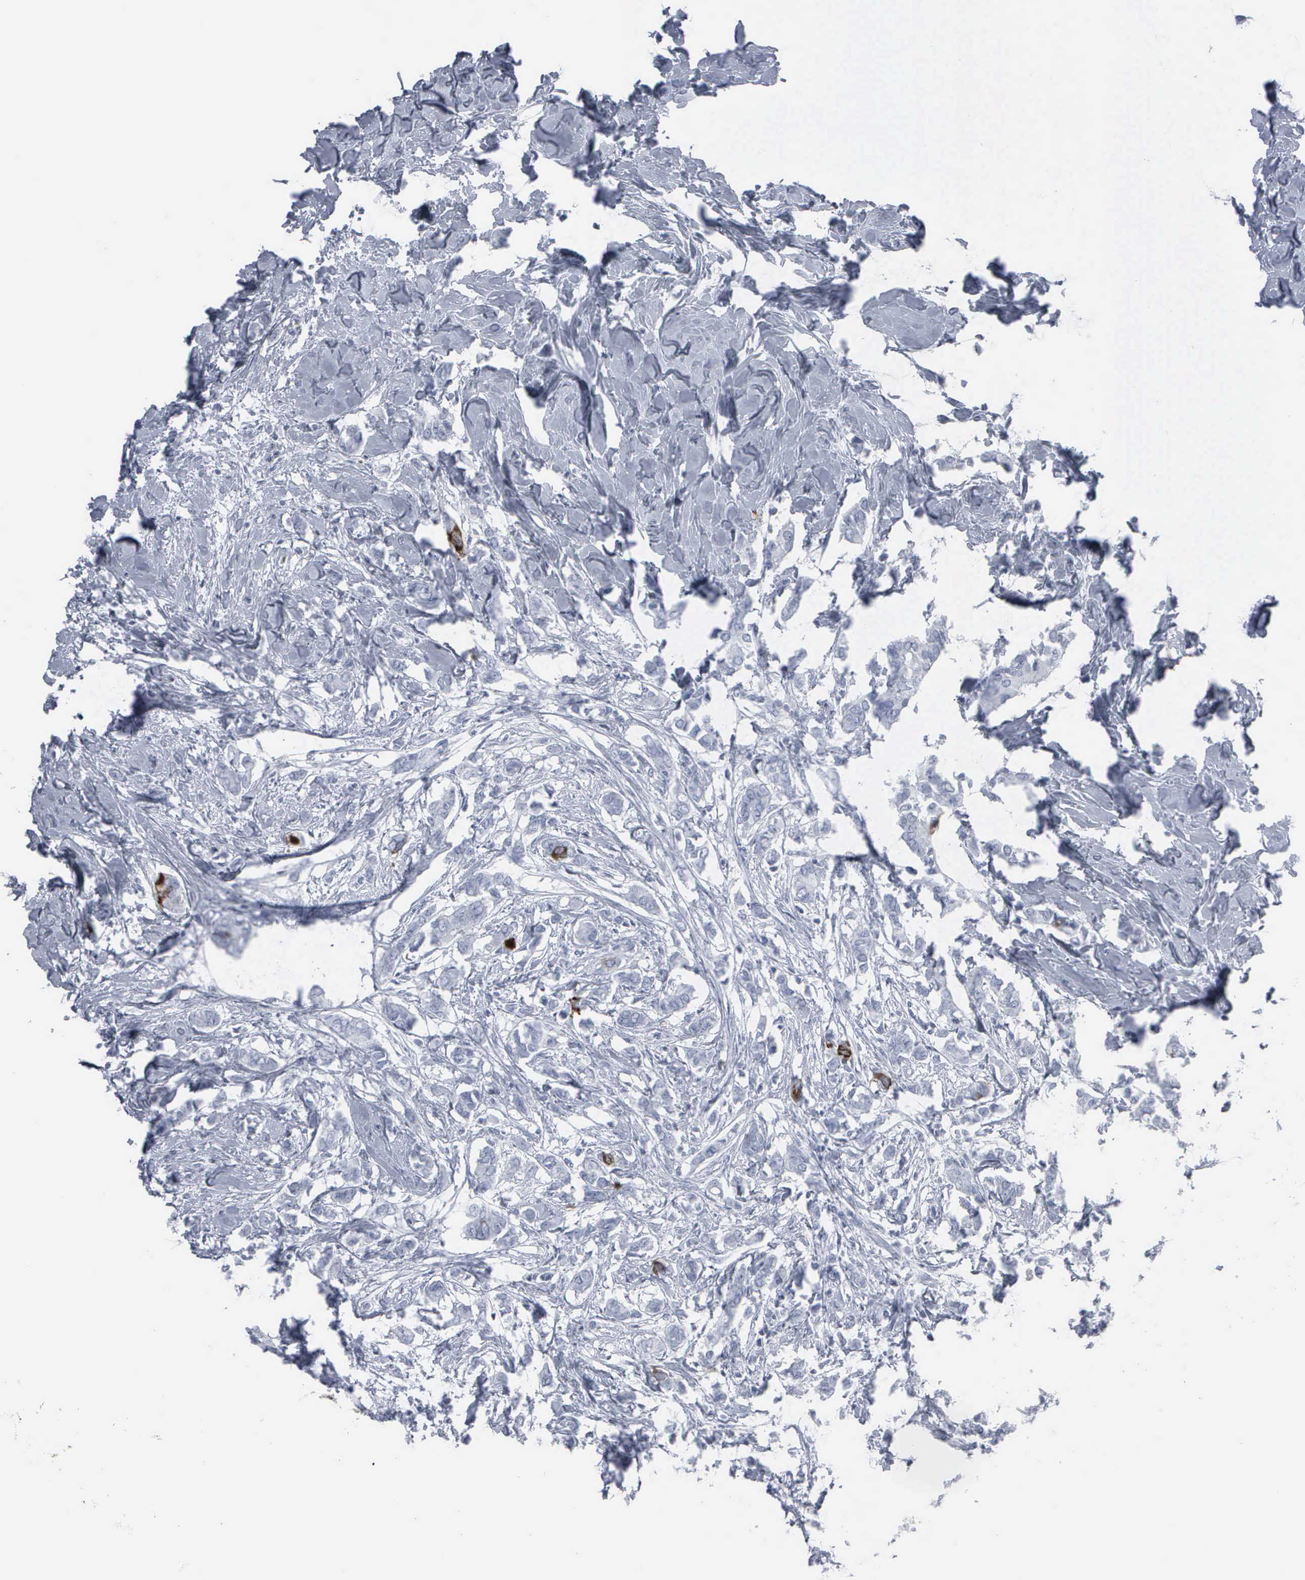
{"staining": {"intensity": "moderate", "quantity": "<25%", "location": "cytoplasmic/membranous,nuclear"}, "tissue": "breast cancer", "cell_type": "Tumor cells", "image_type": "cancer", "snomed": [{"axis": "morphology", "description": "Duct carcinoma"}, {"axis": "topography", "description": "Breast"}], "caption": "This is an image of immunohistochemistry staining of breast cancer, which shows moderate positivity in the cytoplasmic/membranous and nuclear of tumor cells.", "gene": "CCNB1", "patient": {"sex": "female", "age": 84}}